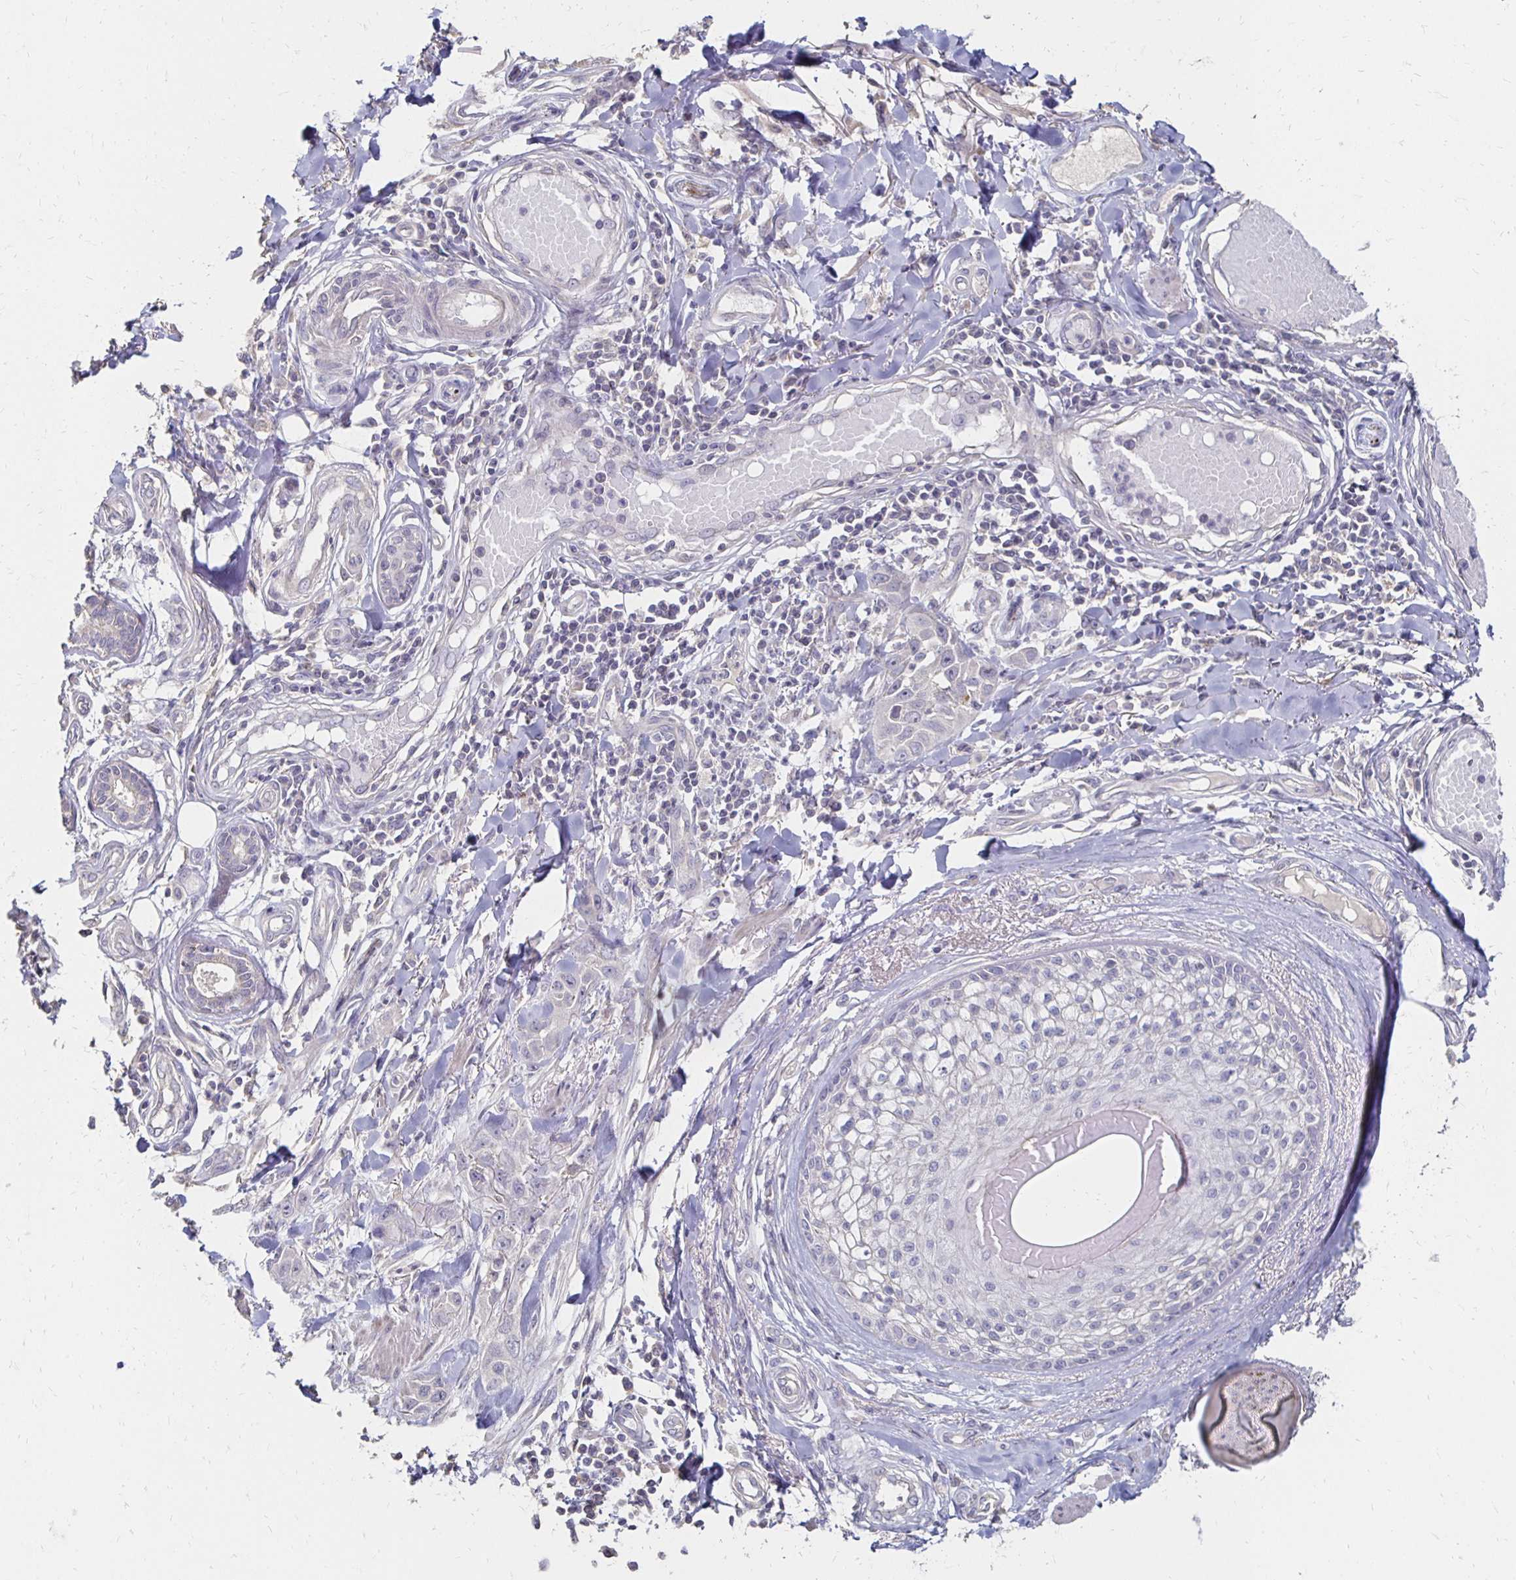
{"staining": {"intensity": "negative", "quantity": "none", "location": "none"}, "tissue": "skin cancer", "cell_type": "Tumor cells", "image_type": "cancer", "snomed": [{"axis": "morphology", "description": "Squamous cell carcinoma, NOS"}, {"axis": "topography", "description": "Skin"}], "caption": "Immunohistochemistry photomicrograph of squamous cell carcinoma (skin) stained for a protein (brown), which displays no staining in tumor cells.", "gene": "ZNF727", "patient": {"sex": "female", "age": 69}}